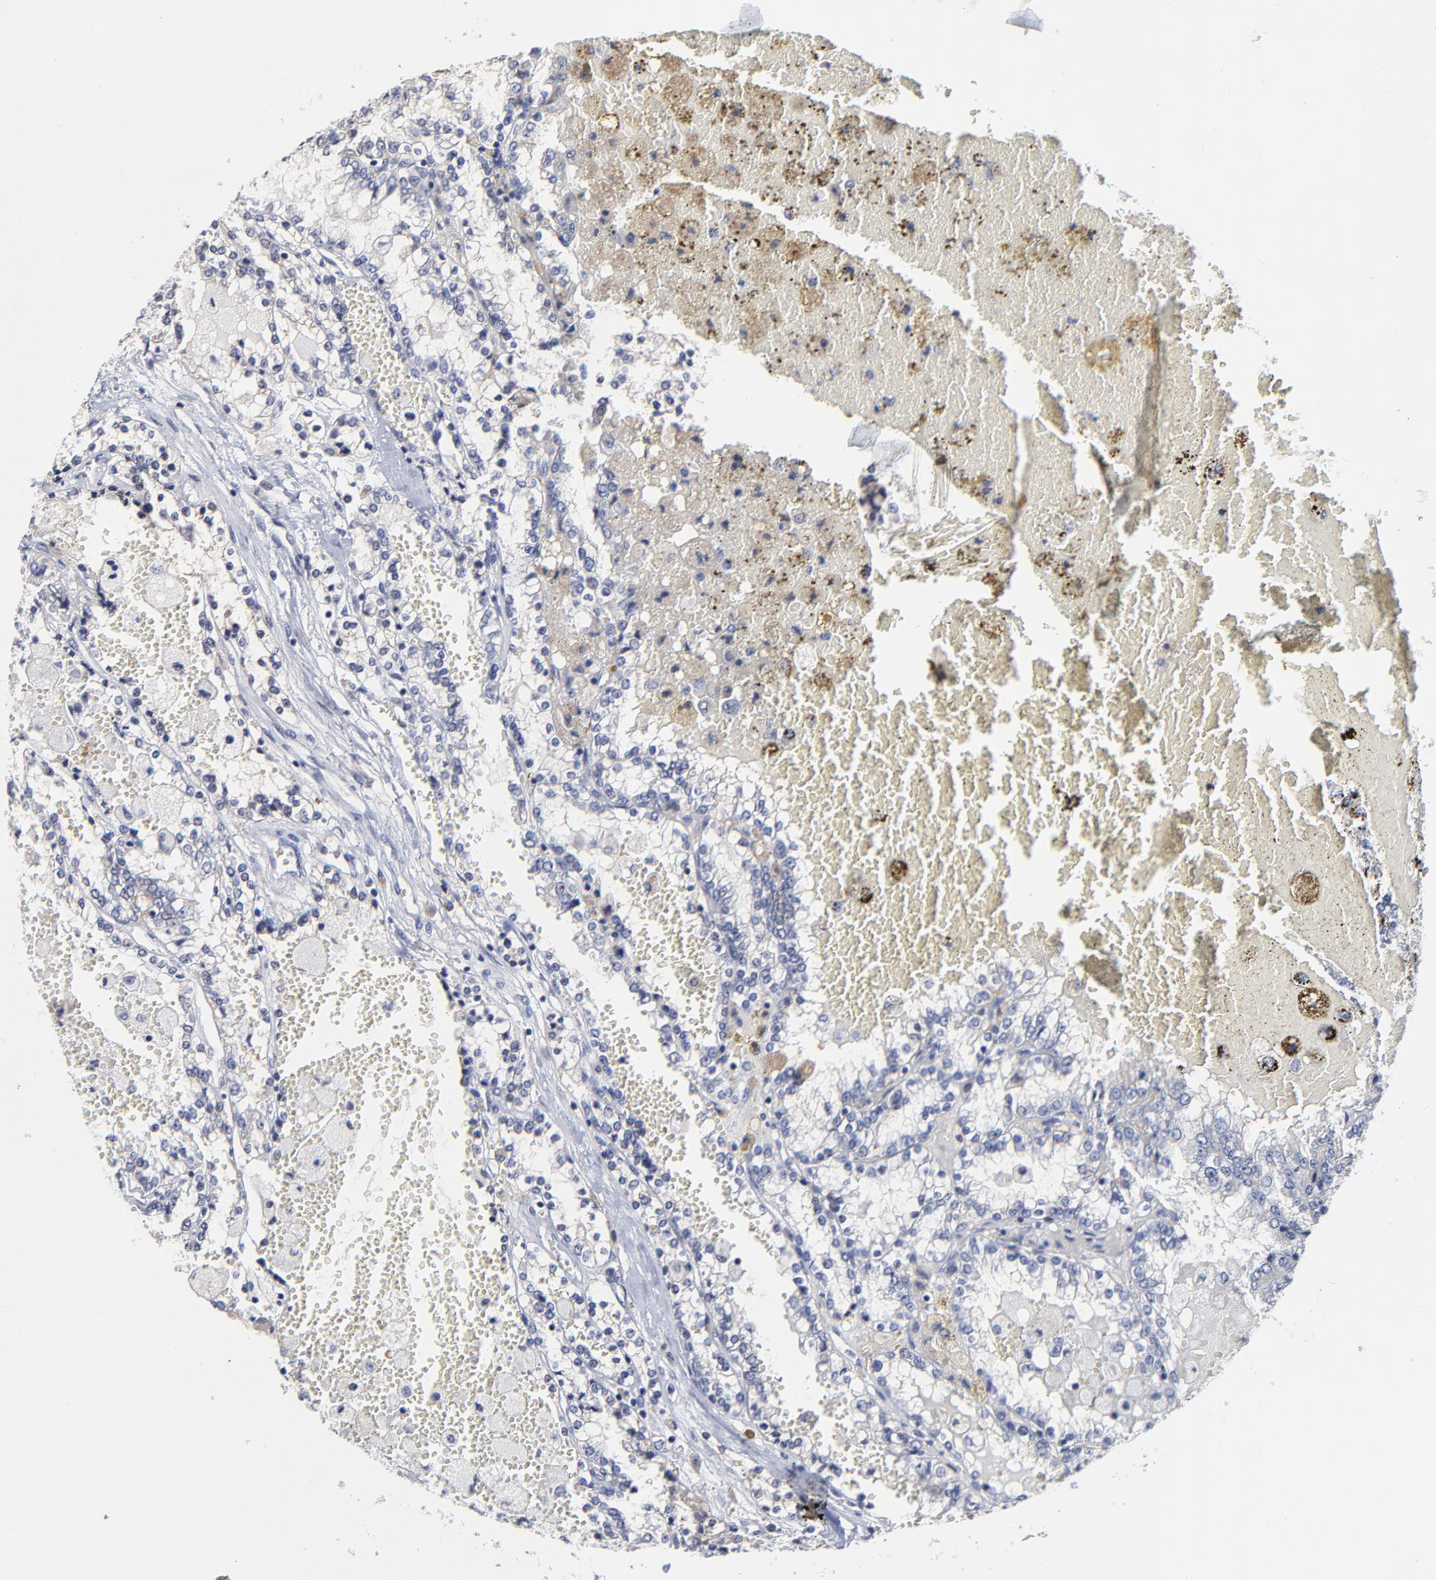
{"staining": {"intensity": "negative", "quantity": "none", "location": "none"}, "tissue": "renal cancer", "cell_type": "Tumor cells", "image_type": "cancer", "snomed": [{"axis": "morphology", "description": "Adenocarcinoma, NOS"}, {"axis": "topography", "description": "Kidney"}], "caption": "There is no significant positivity in tumor cells of renal adenocarcinoma.", "gene": "CXADR", "patient": {"sex": "female", "age": 56}}